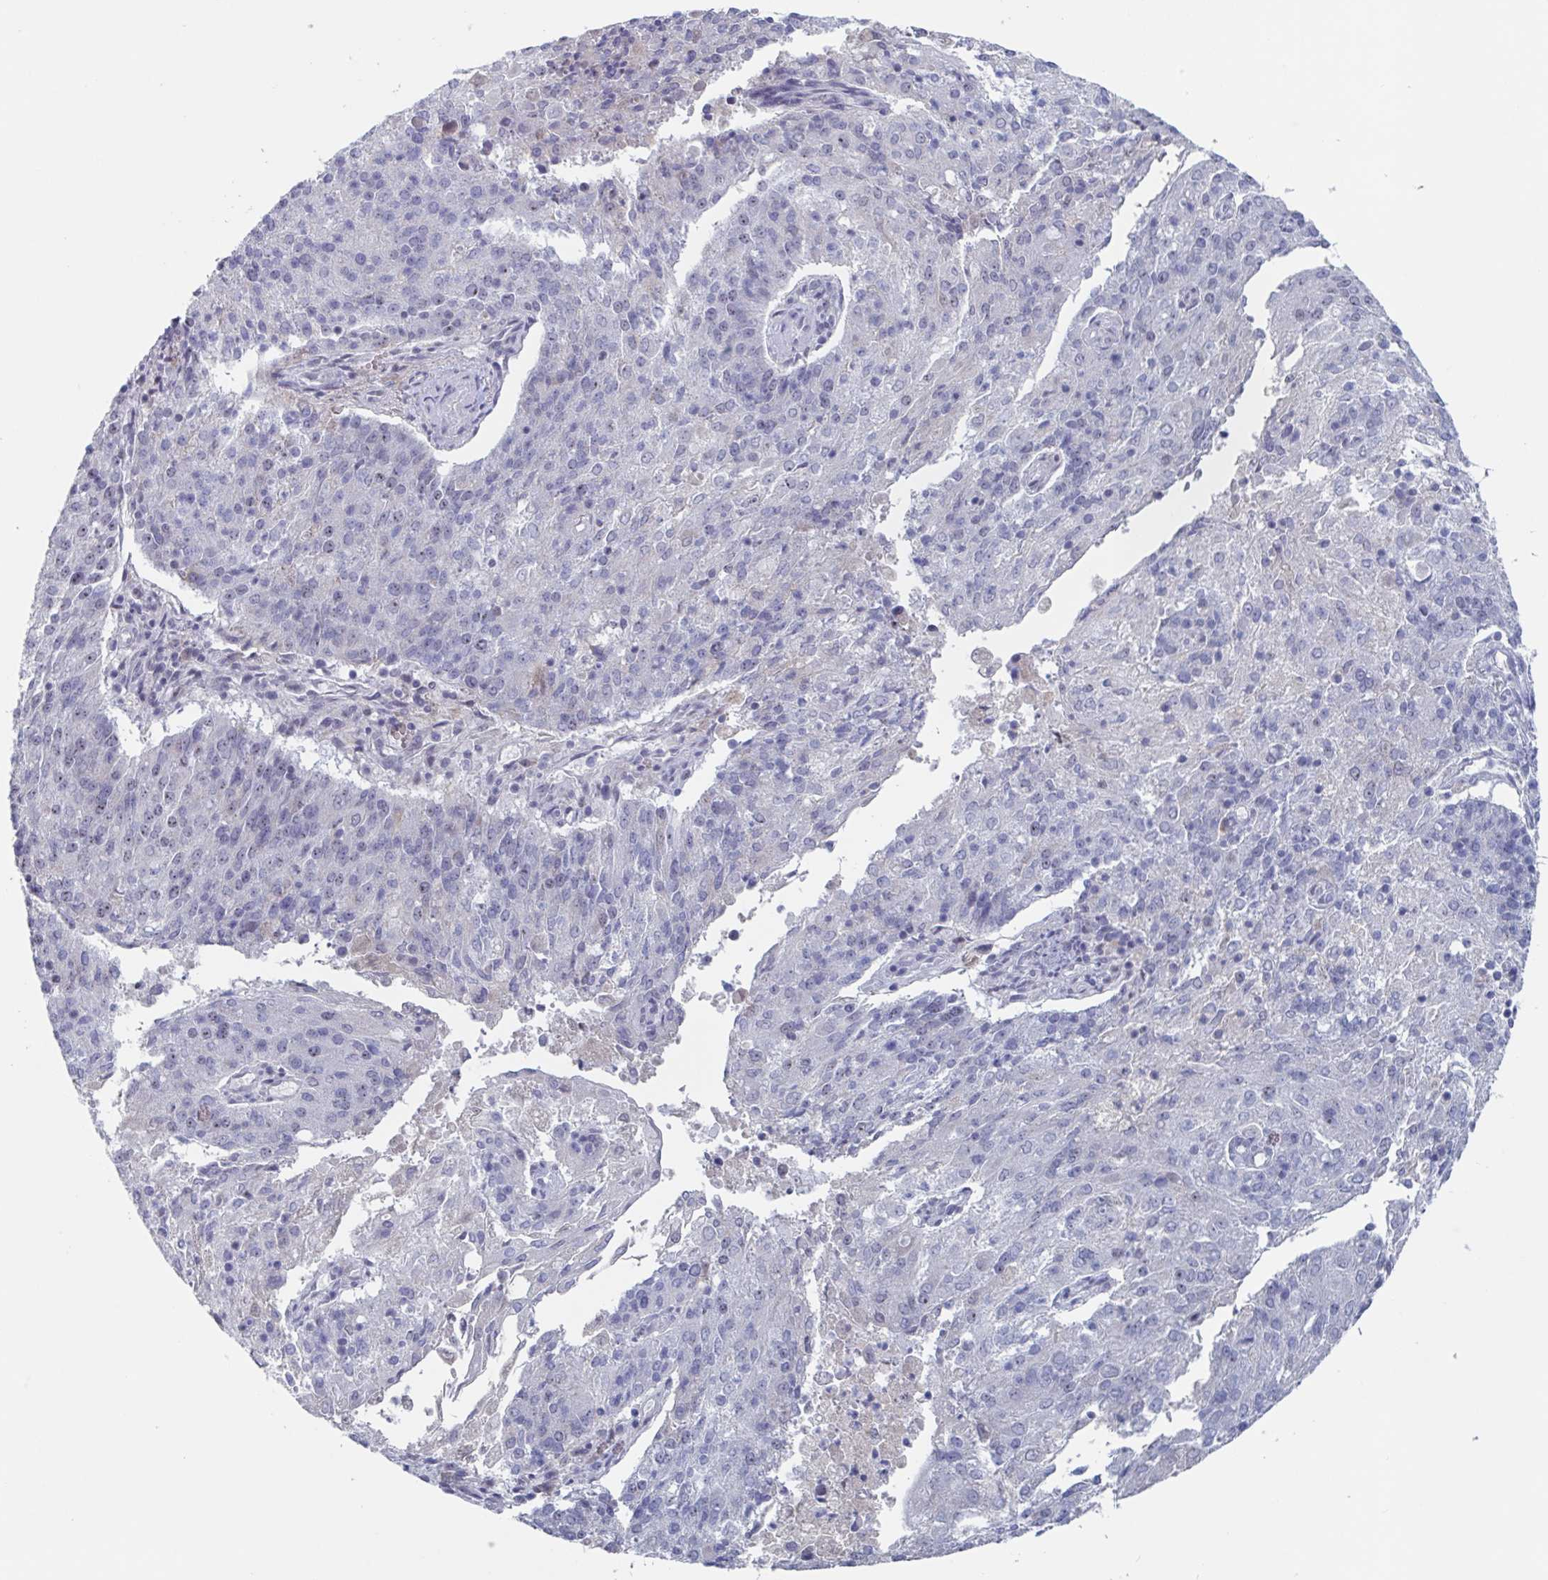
{"staining": {"intensity": "negative", "quantity": "none", "location": "none"}, "tissue": "endometrial cancer", "cell_type": "Tumor cells", "image_type": "cancer", "snomed": [{"axis": "morphology", "description": "Adenocarcinoma, NOS"}, {"axis": "topography", "description": "Endometrium"}], "caption": "High magnification brightfield microscopy of endometrial cancer stained with DAB (3,3'-diaminobenzidine) (brown) and counterstained with hematoxylin (blue): tumor cells show no significant staining. (DAB (3,3'-diaminobenzidine) immunohistochemistry (IHC) visualized using brightfield microscopy, high magnification).", "gene": "KDM4D", "patient": {"sex": "female", "age": 82}}